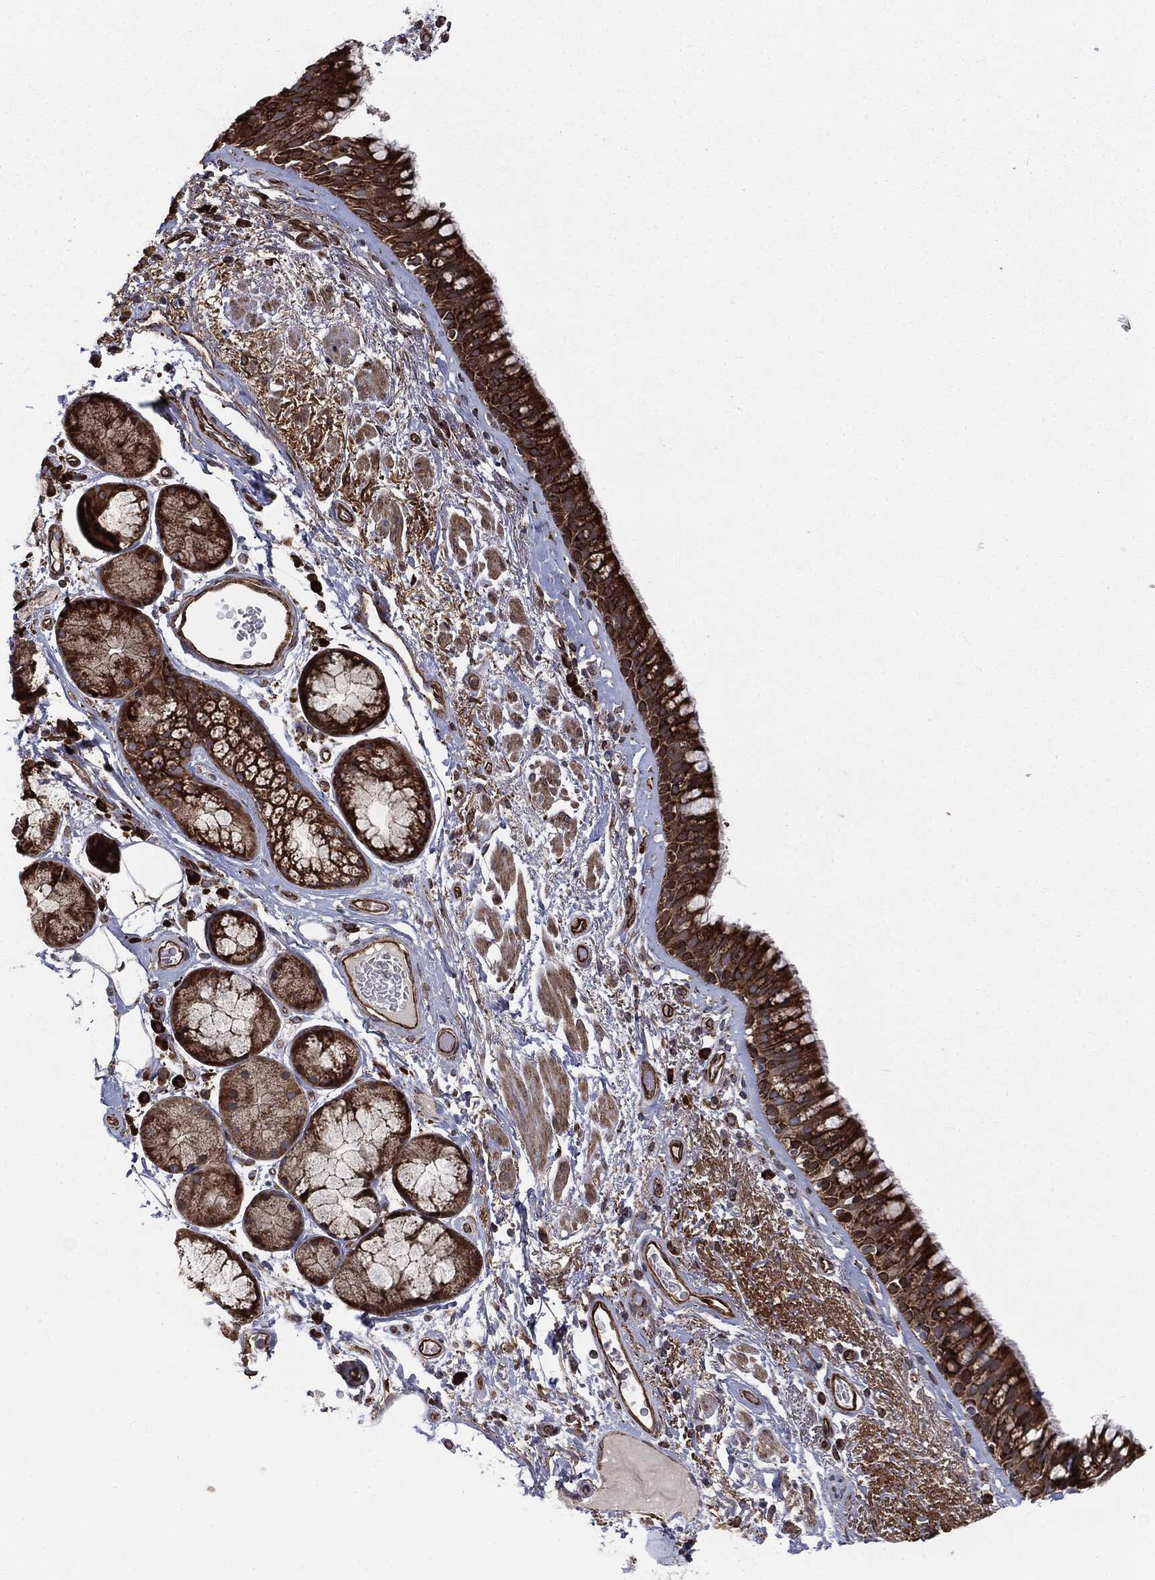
{"staining": {"intensity": "strong", "quantity": ">75%", "location": "cytoplasmic/membranous"}, "tissue": "bronchus", "cell_type": "Respiratory epithelial cells", "image_type": "normal", "snomed": [{"axis": "morphology", "description": "Normal tissue, NOS"}, {"axis": "topography", "description": "Bronchus"}], "caption": "Protein staining exhibits strong cytoplasmic/membranous positivity in about >75% of respiratory epithelial cells in unremarkable bronchus.", "gene": "CYLD", "patient": {"sex": "male", "age": 82}}